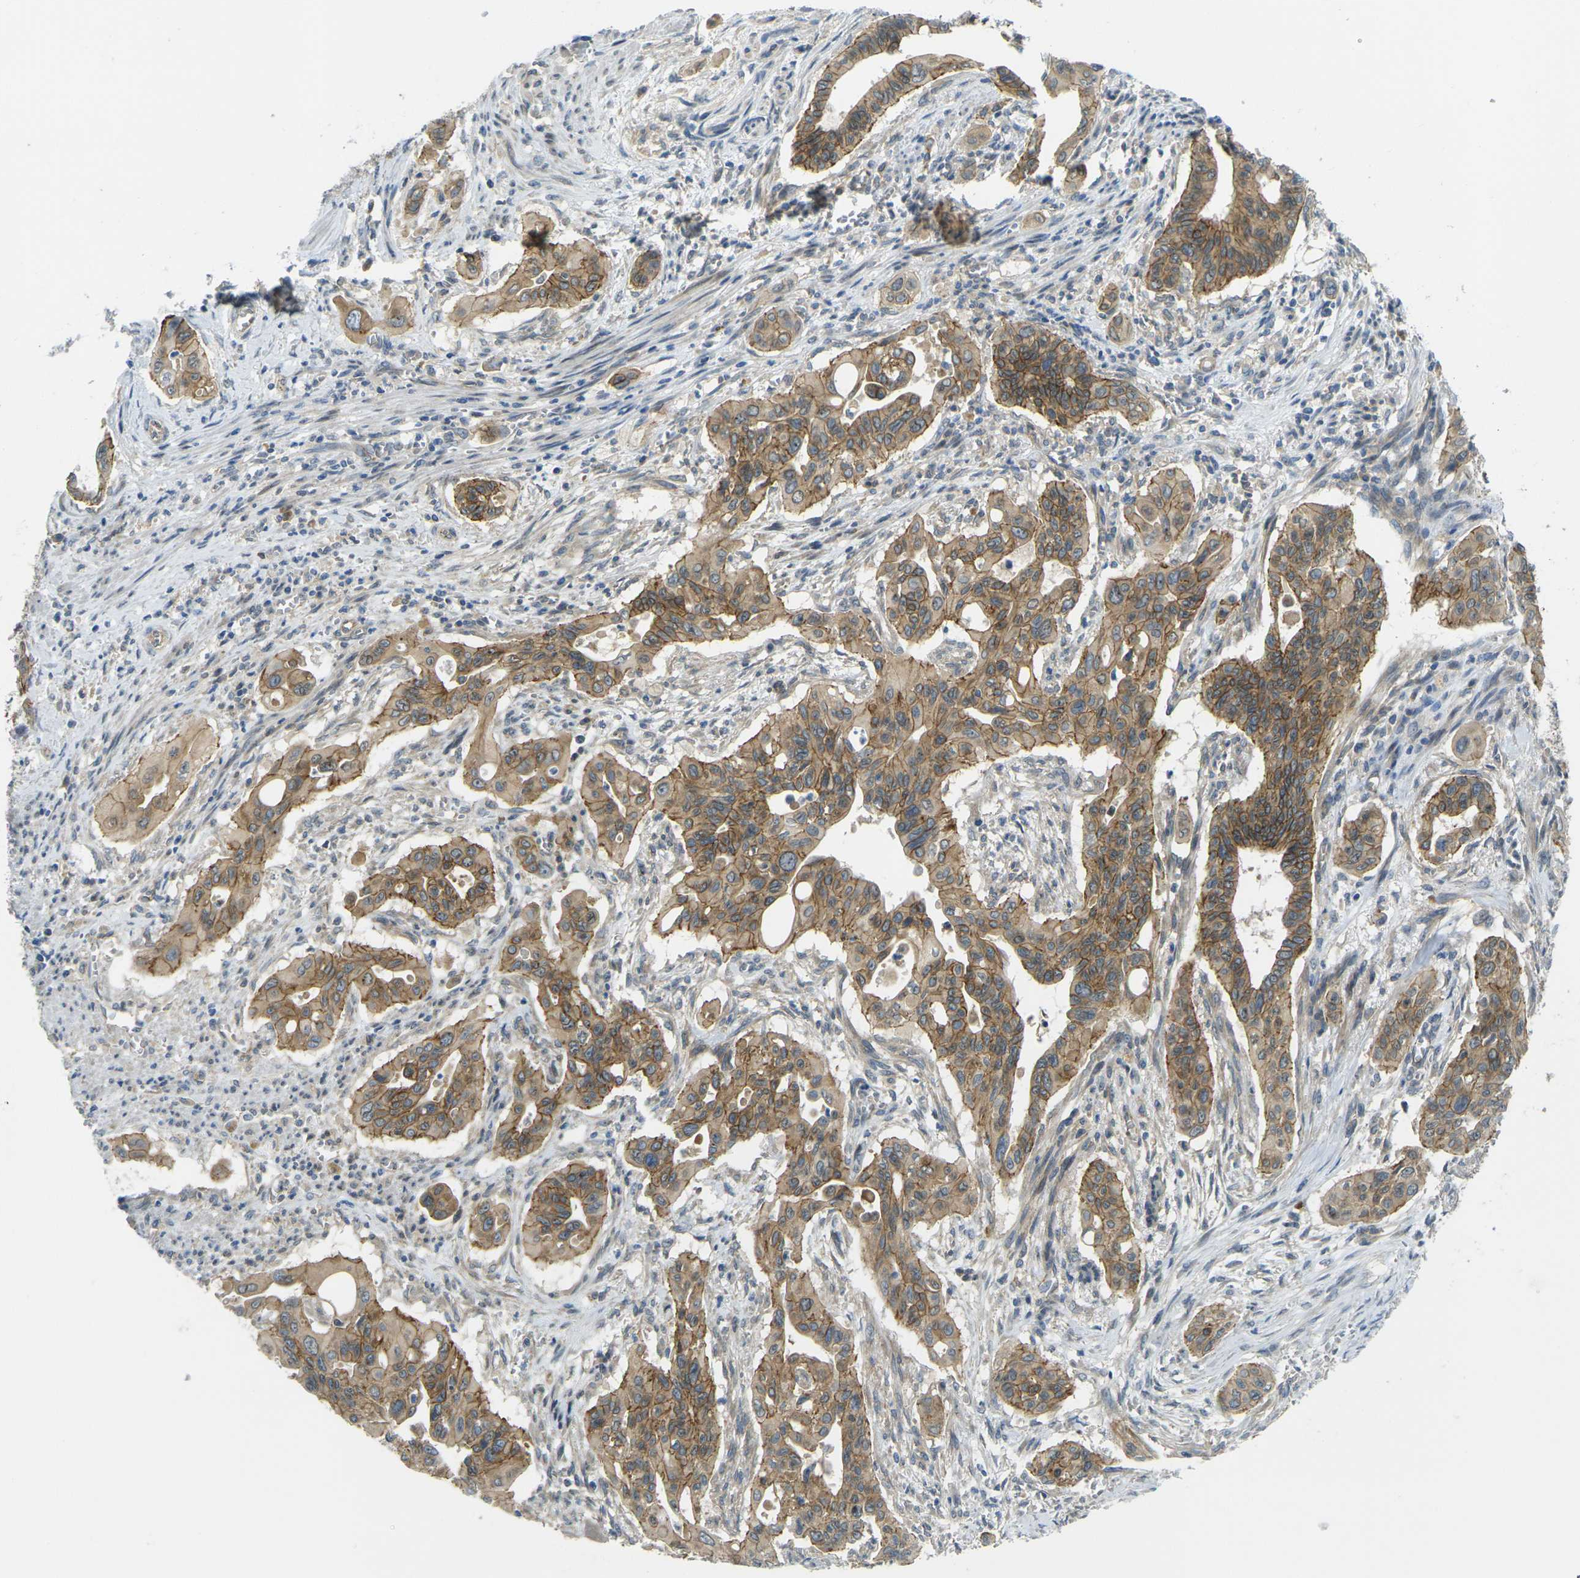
{"staining": {"intensity": "moderate", "quantity": ">75%", "location": "cytoplasmic/membranous"}, "tissue": "pancreatic cancer", "cell_type": "Tumor cells", "image_type": "cancer", "snomed": [{"axis": "morphology", "description": "Adenocarcinoma, NOS"}, {"axis": "topography", "description": "Pancreas"}], "caption": "The photomicrograph demonstrates staining of pancreatic adenocarcinoma, revealing moderate cytoplasmic/membranous protein expression (brown color) within tumor cells.", "gene": "RHBDD1", "patient": {"sex": "male", "age": 77}}